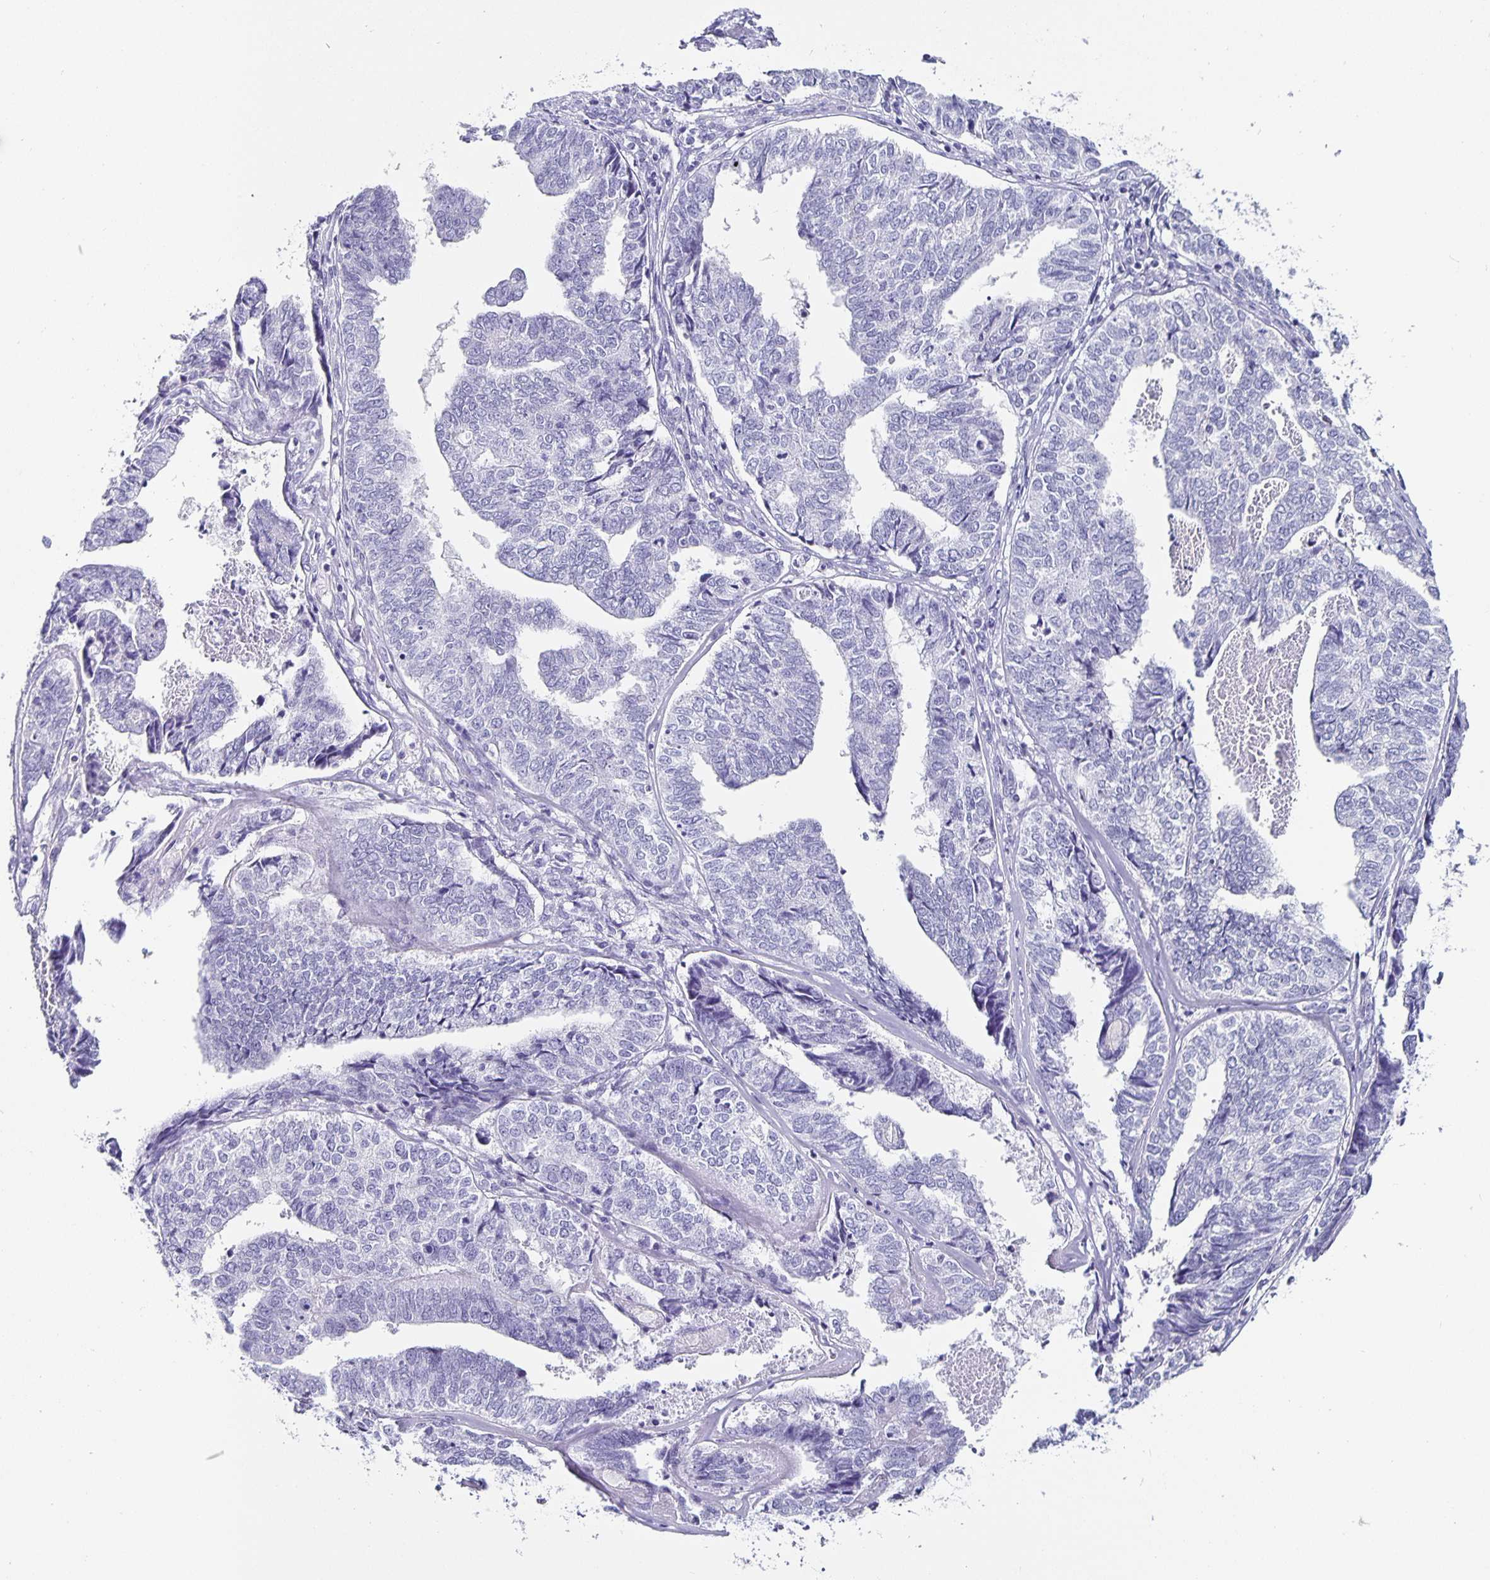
{"staining": {"intensity": "negative", "quantity": "none", "location": "none"}, "tissue": "endometrial cancer", "cell_type": "Tumor cells", "image_type": "cancer", "snomed": [{"axis": "morphology", "description": "Adenocarcinoma, NOS"}, {"axis": "topography", "description": "Endometrium"}], "caption": "The immunohistochemistry (IHC) histopathology image has no significant positivity in tumor cells of endometrial cancer tissue.", "gene": "CHGA", "patient": {"sex": "female", "age": 73}}